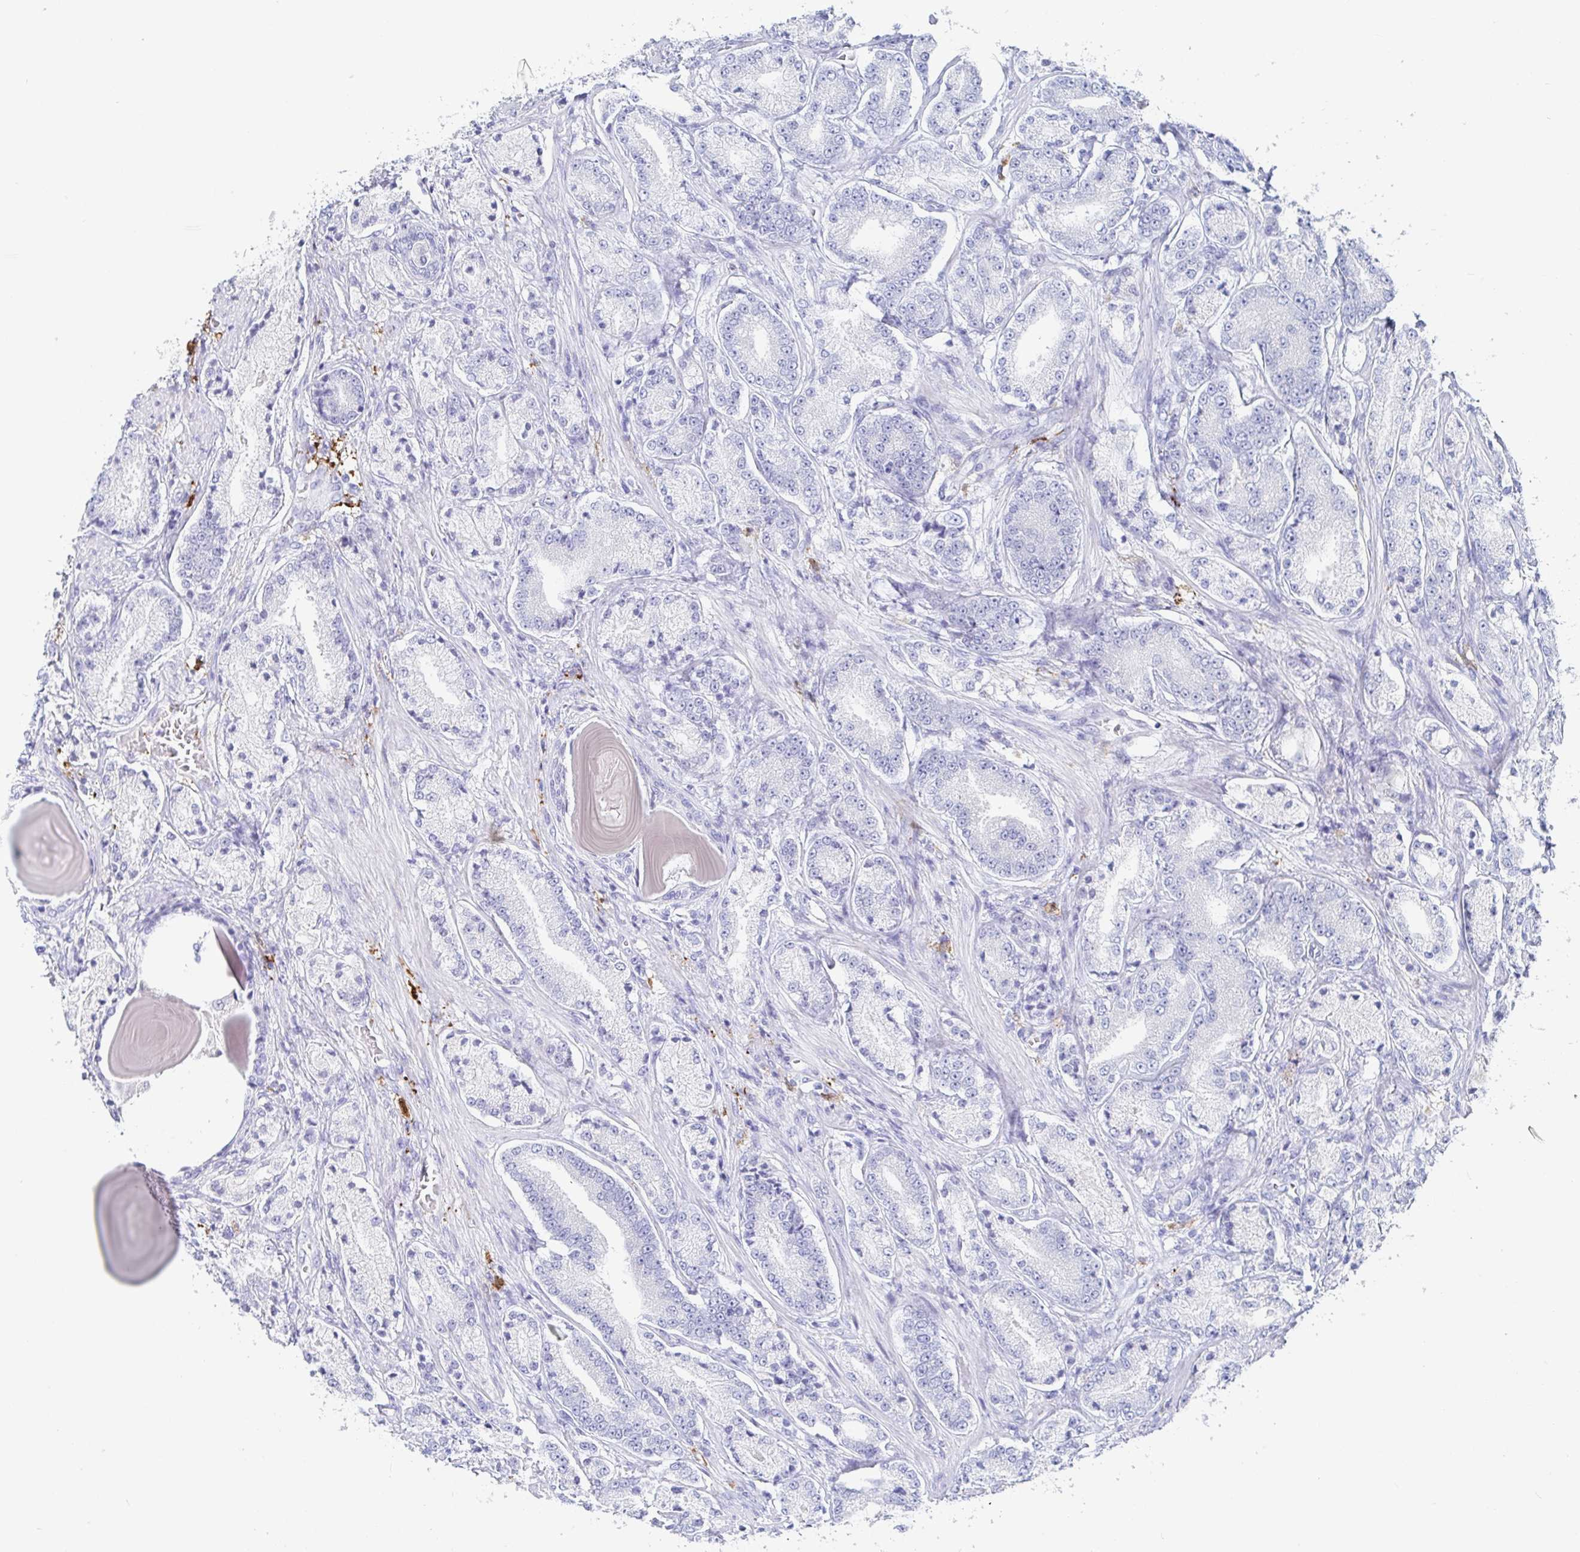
{"staining": {"intensity": "negative", "quantity": "none", "location": "none"}, "tissue": "prostate cancer", "cell_type": "Tumor cells", "image_type": "cancer", "snomed": [{"axis": "morphology", "description": "Adenocarcinoma, High grade"}, {"axis": "topography", "description": "Prostate and seminal vesicle, NOS"}], "caption": "This is an immunohistochemistry micrograph of prostate adenocarcinoma (high-grade). There is no expression in tumor cells.", "gene": "OR2A4", "patient": {"sex": "male", "age": 61}}